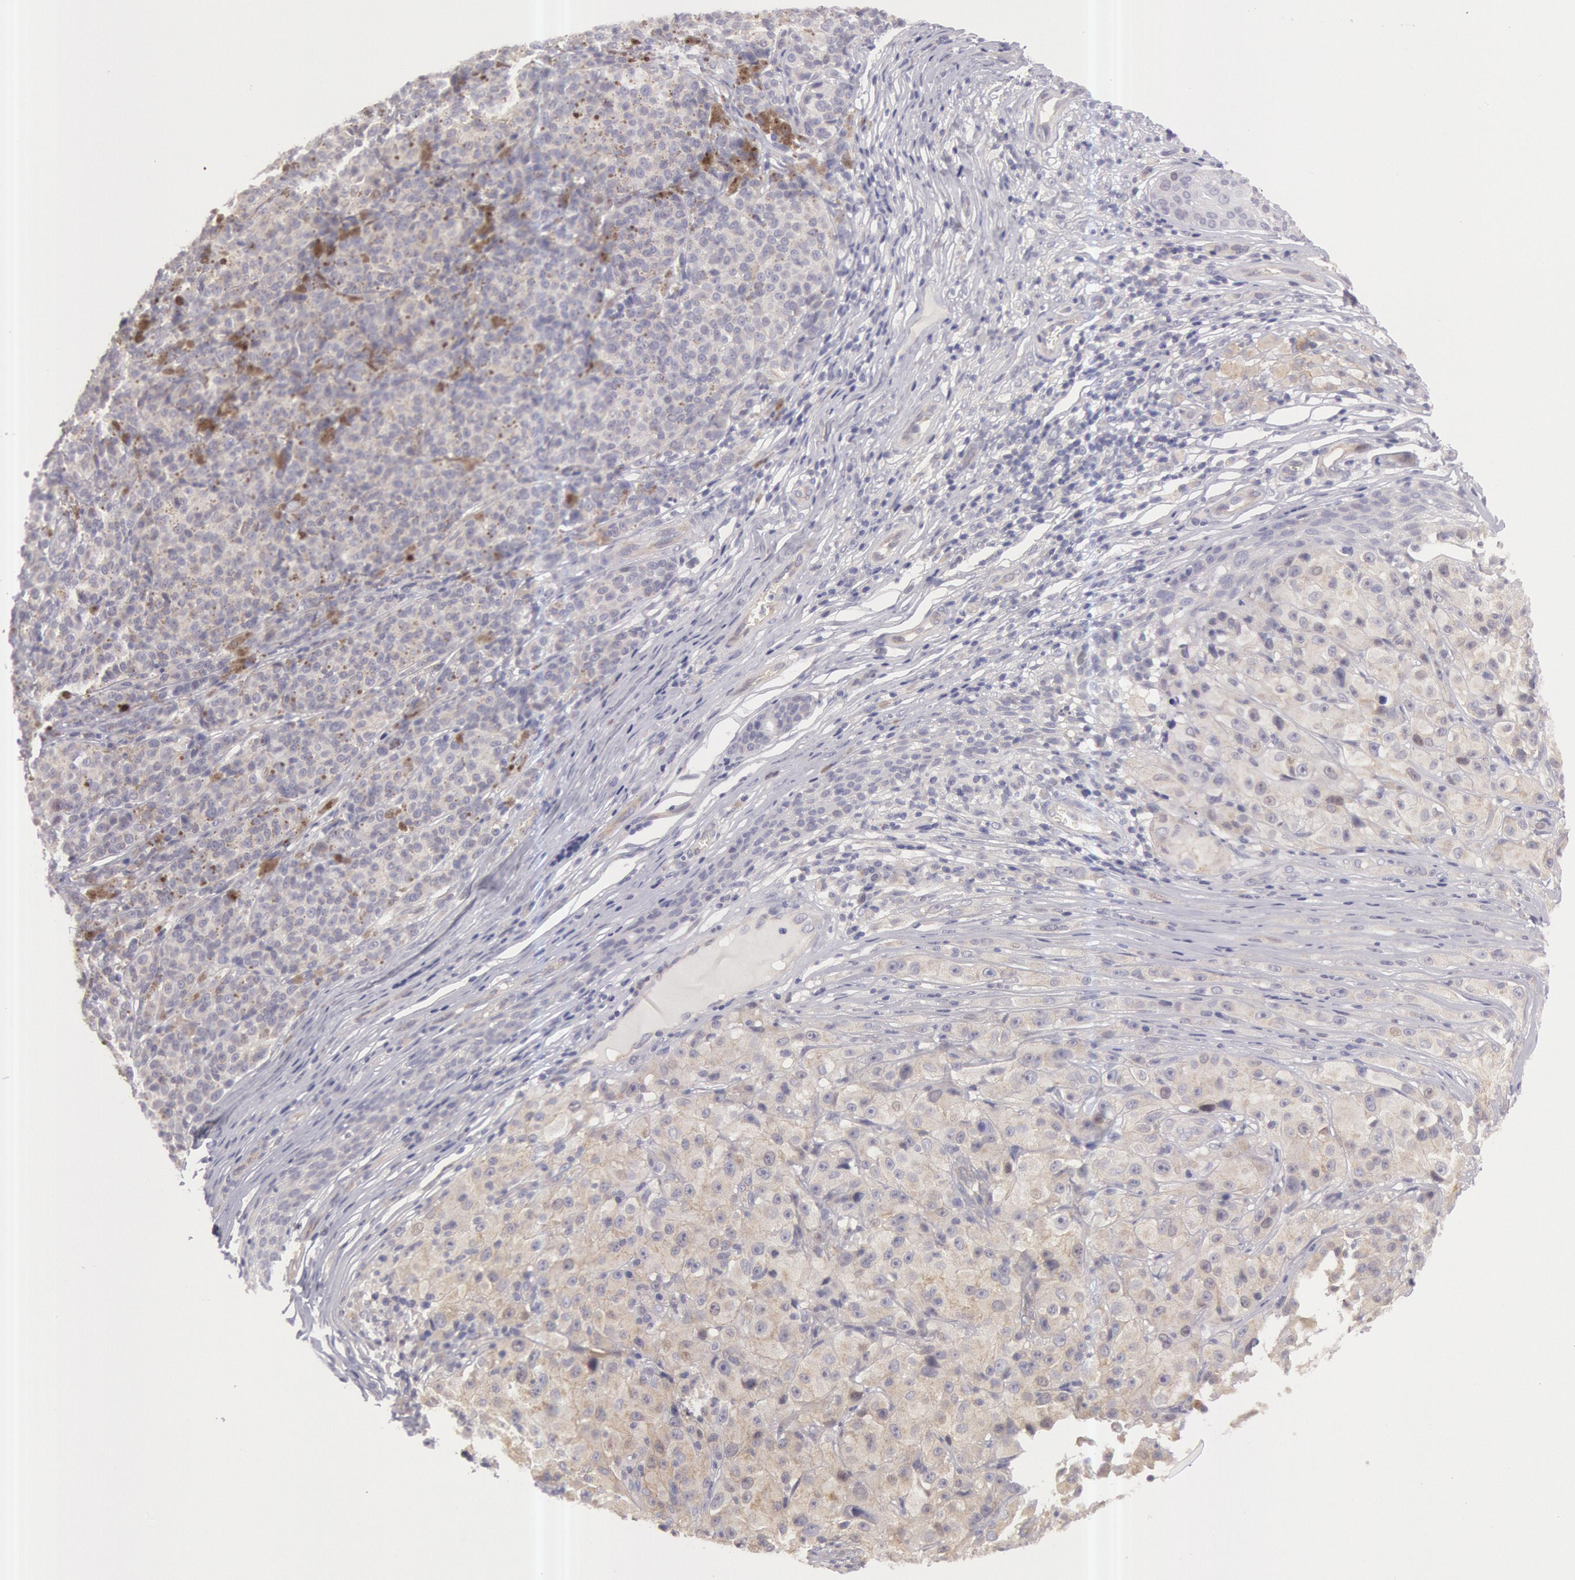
{"staining": {"intensity": "negative", "quantity": "none", "location": "none"}, "tissue": "melanoma", "cell_type": "Tumor cells", "image_type": "cancer", "snomed": [{"axis": "morphology", "description": "Malignant melanoma, NOS"}, {"axis": "topography", "description": "Skin"}], "caption": "A high-resolution histopathology image shows IHC staining of malignant melanoma, which shows no significant positivity in tumor cells.", "gene": "AMOTL1", "patient": {"sex": "male", "age": 56}}